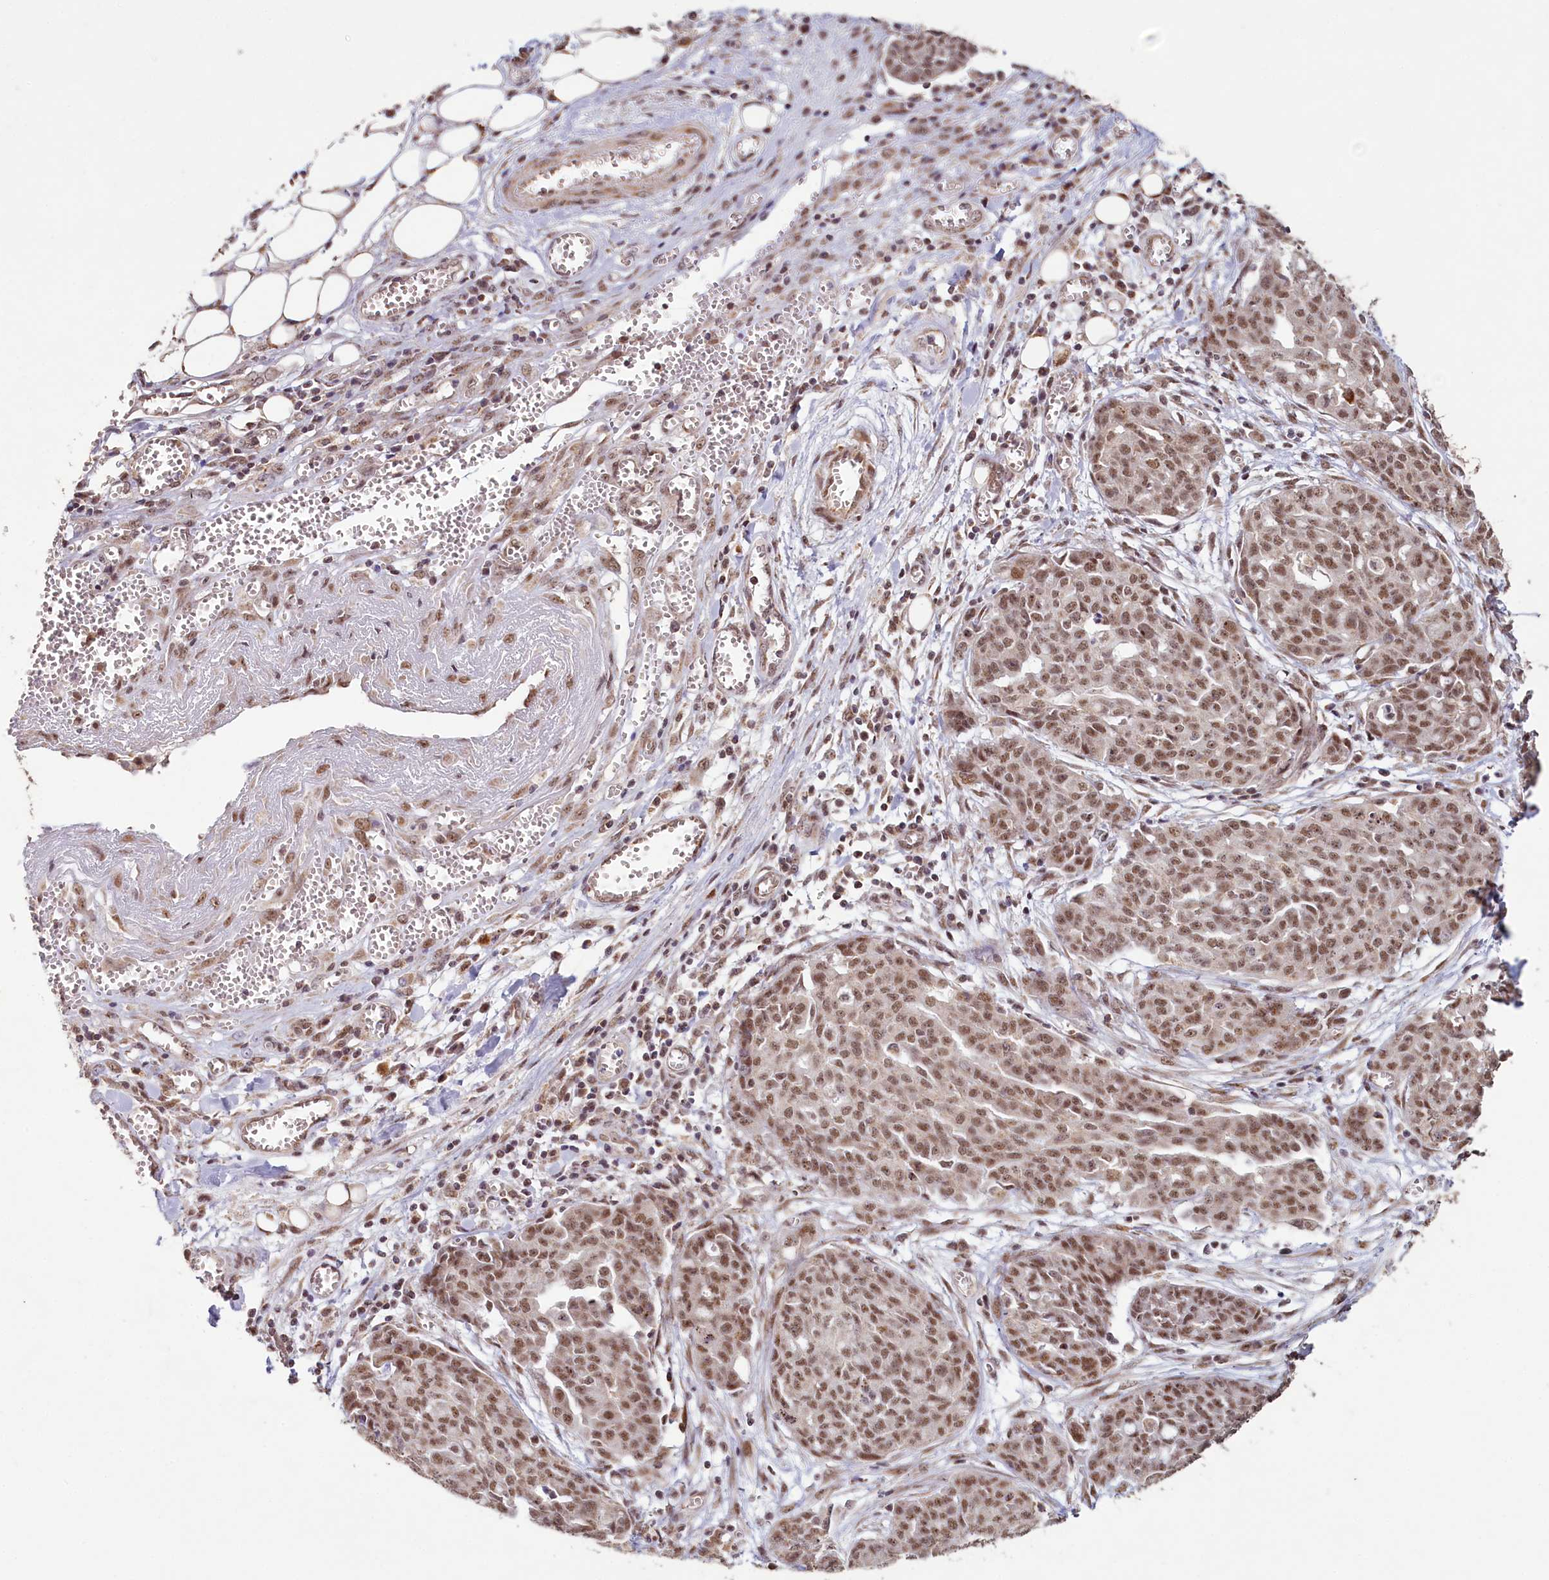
{"staining": {"intensity": "moderate", "quantity": ">75%", "location": "nuclear"}, "tissue": "ovarian cancer", "cell_type": "Tumor cells", "image_type": "cancer", "snomed": [{"axis": "morphology", "description": "Cystadenocarcinoma, serous, NOS"}, {"axis": "topography", "description": "Soft tissue"}, {"axis": "topography", "description": "Ovary"}], "caption": "Ovarian serous cystadenocarcinoma stained for a protein (brown) exhibits moderate nuclear positive expression in about >75% of tumor cells.", "gene": "PDE6D", "patient": {"sex": "female", "age": 57}}